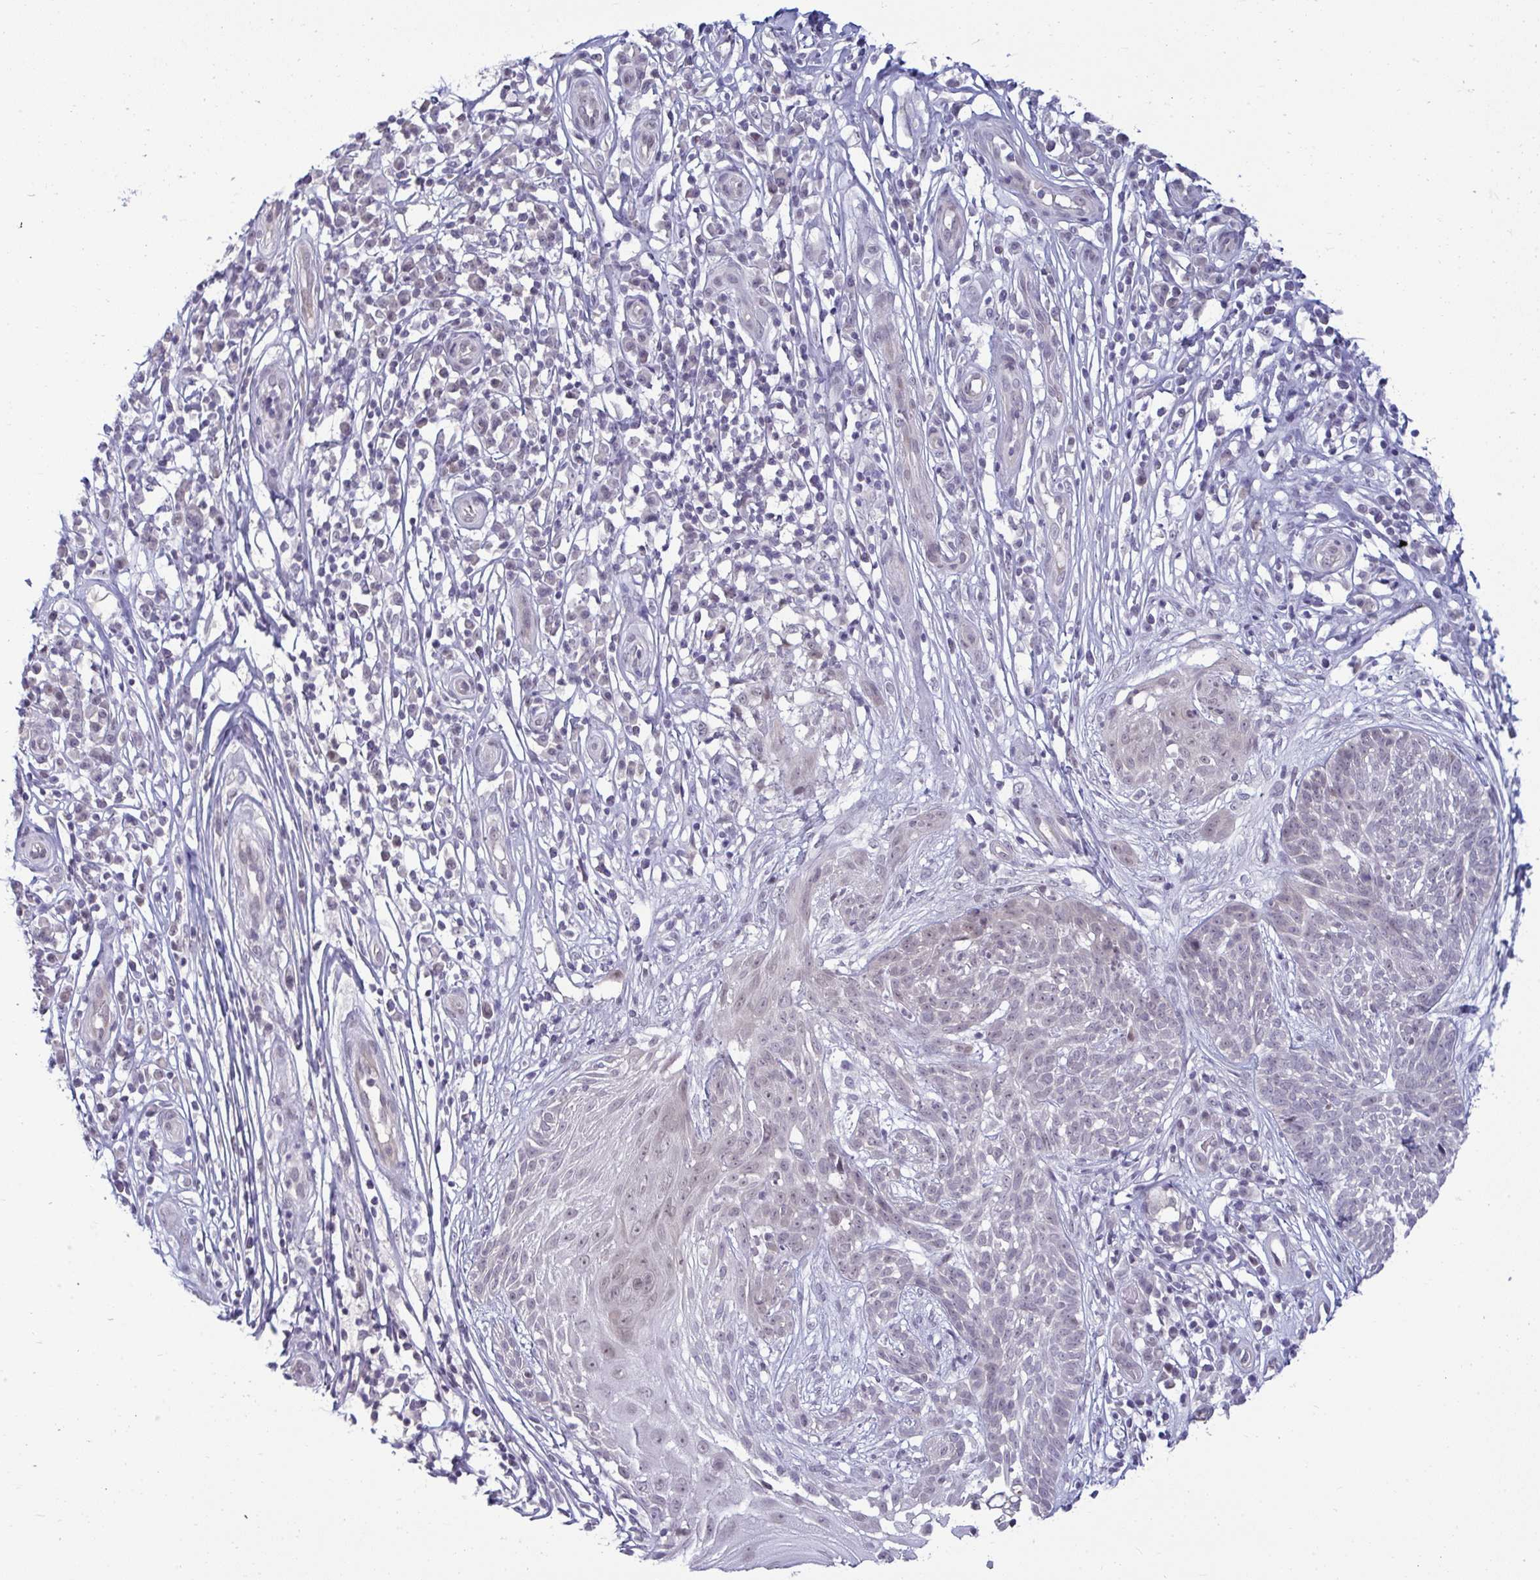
{"staining": {"intensity": "negative", "quantity": "none", "location": "none"}, "tissue": "skin cancer", "cell_type": "Tumor cells", "image_type": "cancer", "snomed": [{"axis": "morphology", "description": "Basal cell carcinoma"}, {"axis": "topography", "description": "Skin"}, {"axis": "topography", "description": "Skin, foot"}], "caption": "Tumor cells are negative for protein expression in human basal cell carcinoma (skin).", "gene": "RNASEH1", "patient": {"sex": "female", "age": 86}}